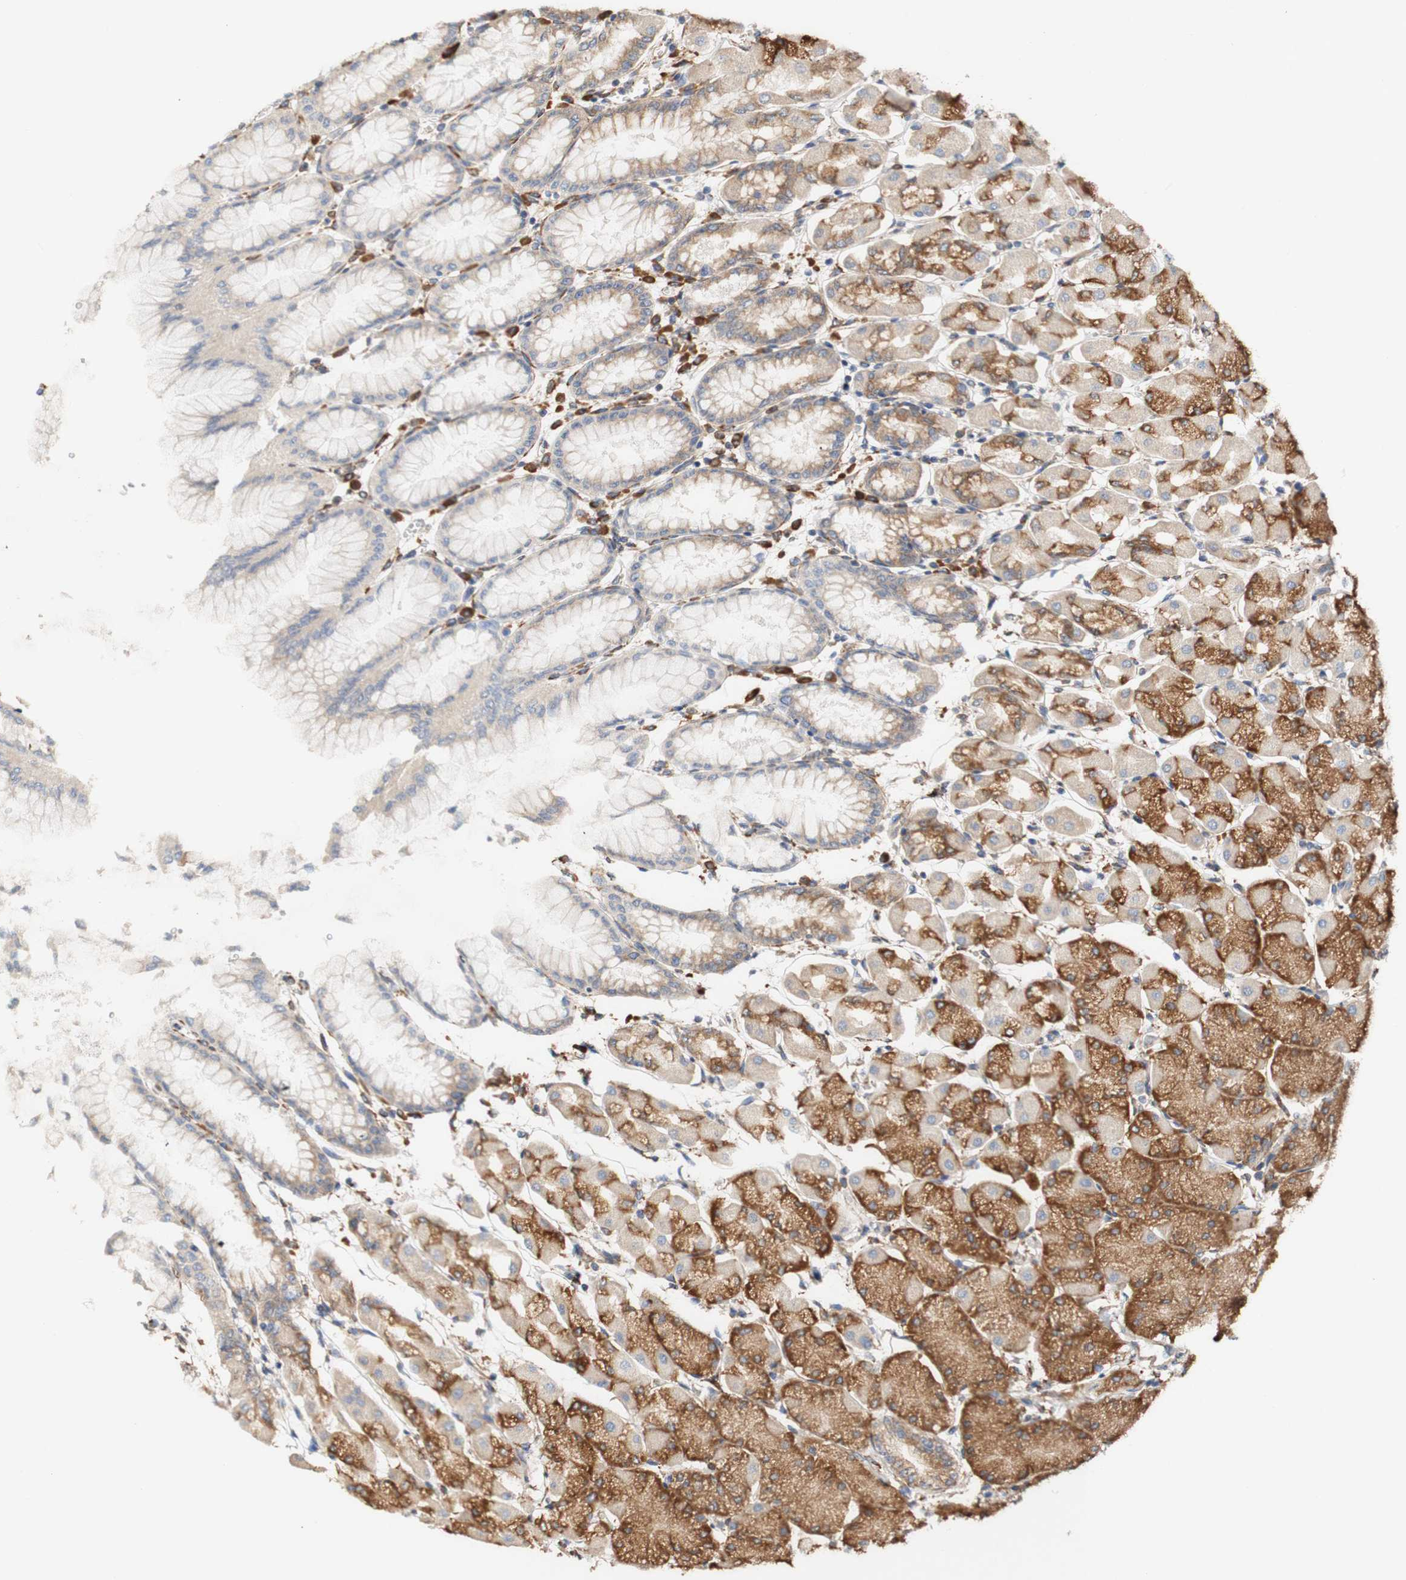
{"staining": {"intensity": "moderate", "quantity": "25%-75%", "location": "cytoplasmic/membranous"}, "tissue": "stomach", "cell_type": "Glandular cells", "image_type": "normal", "snomed": [{"axis": "morphology", "description": "Normal tissue, NOS"}, {"axis": "topography", "description": "Stomach, upper"}], "caption": "Human stomach stained with a brown dye displays moderate cytoplasmic/membranous positive expression in about 25%-75% of glandular cells.", "gene": "EIF2AK4", "patient": {"sex": "female", "age": 56}}